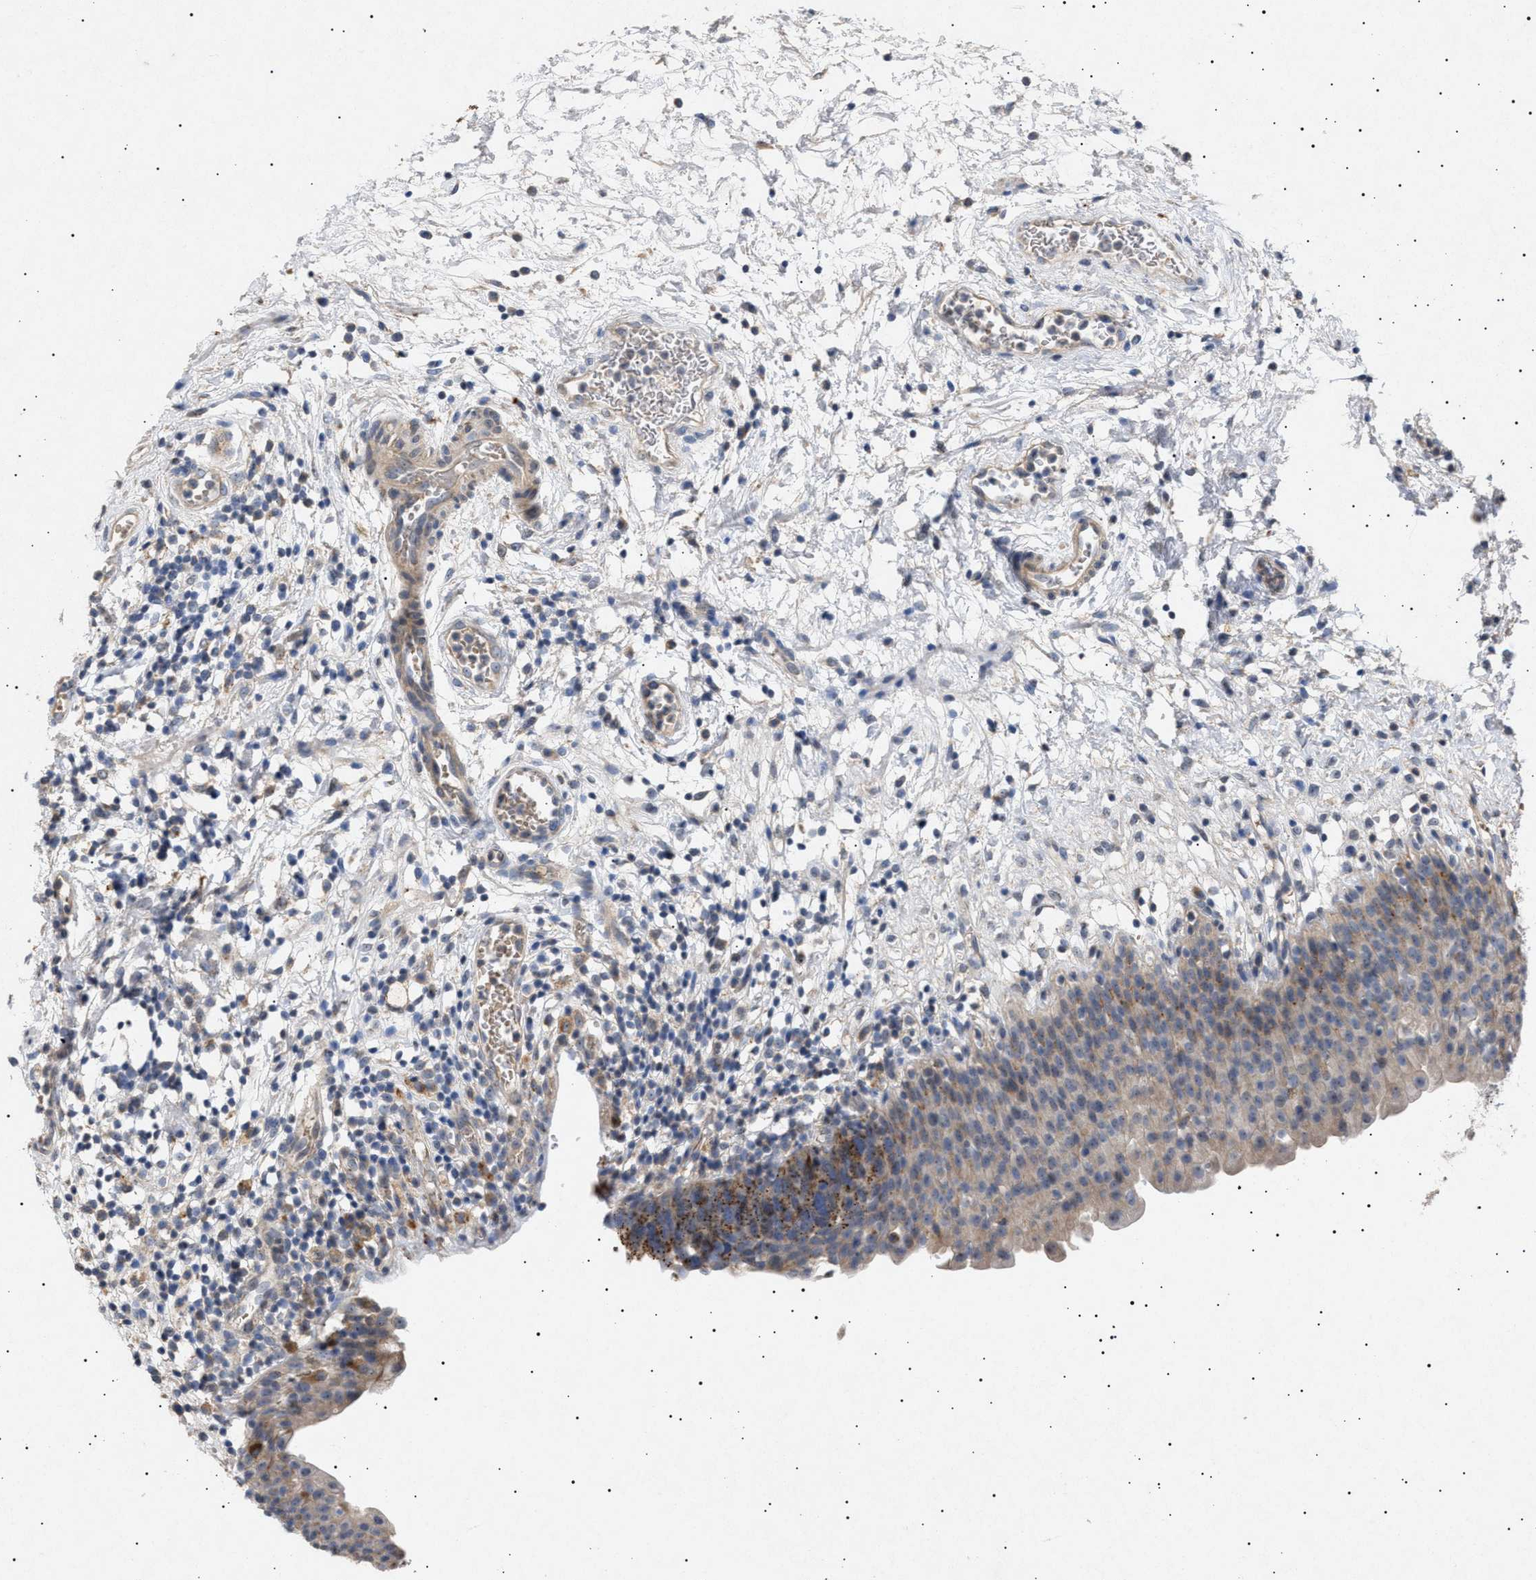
{"staining": {"intensity": "moderate", "quantity": "<25%", "location": "cytoplasmic/membranous"}, "tissue": "urinary bladder", "cell_type": "Urothelial cells", "image_type": "normal", "snomed": [{"axis": "morphology", "description": "Normal tissue, NOS"}, {"axis": "topography", "description": "Urinary bladder"}], "caption": "Immunohistochemical staining of normal human urinary bladder reveals <25% levels of moderate cytoplasmic/membranous protein expression in approximately <25% of urothelial cells.", "gene": "SIRT5", "patient": {"sex": "male", "age": 37}}